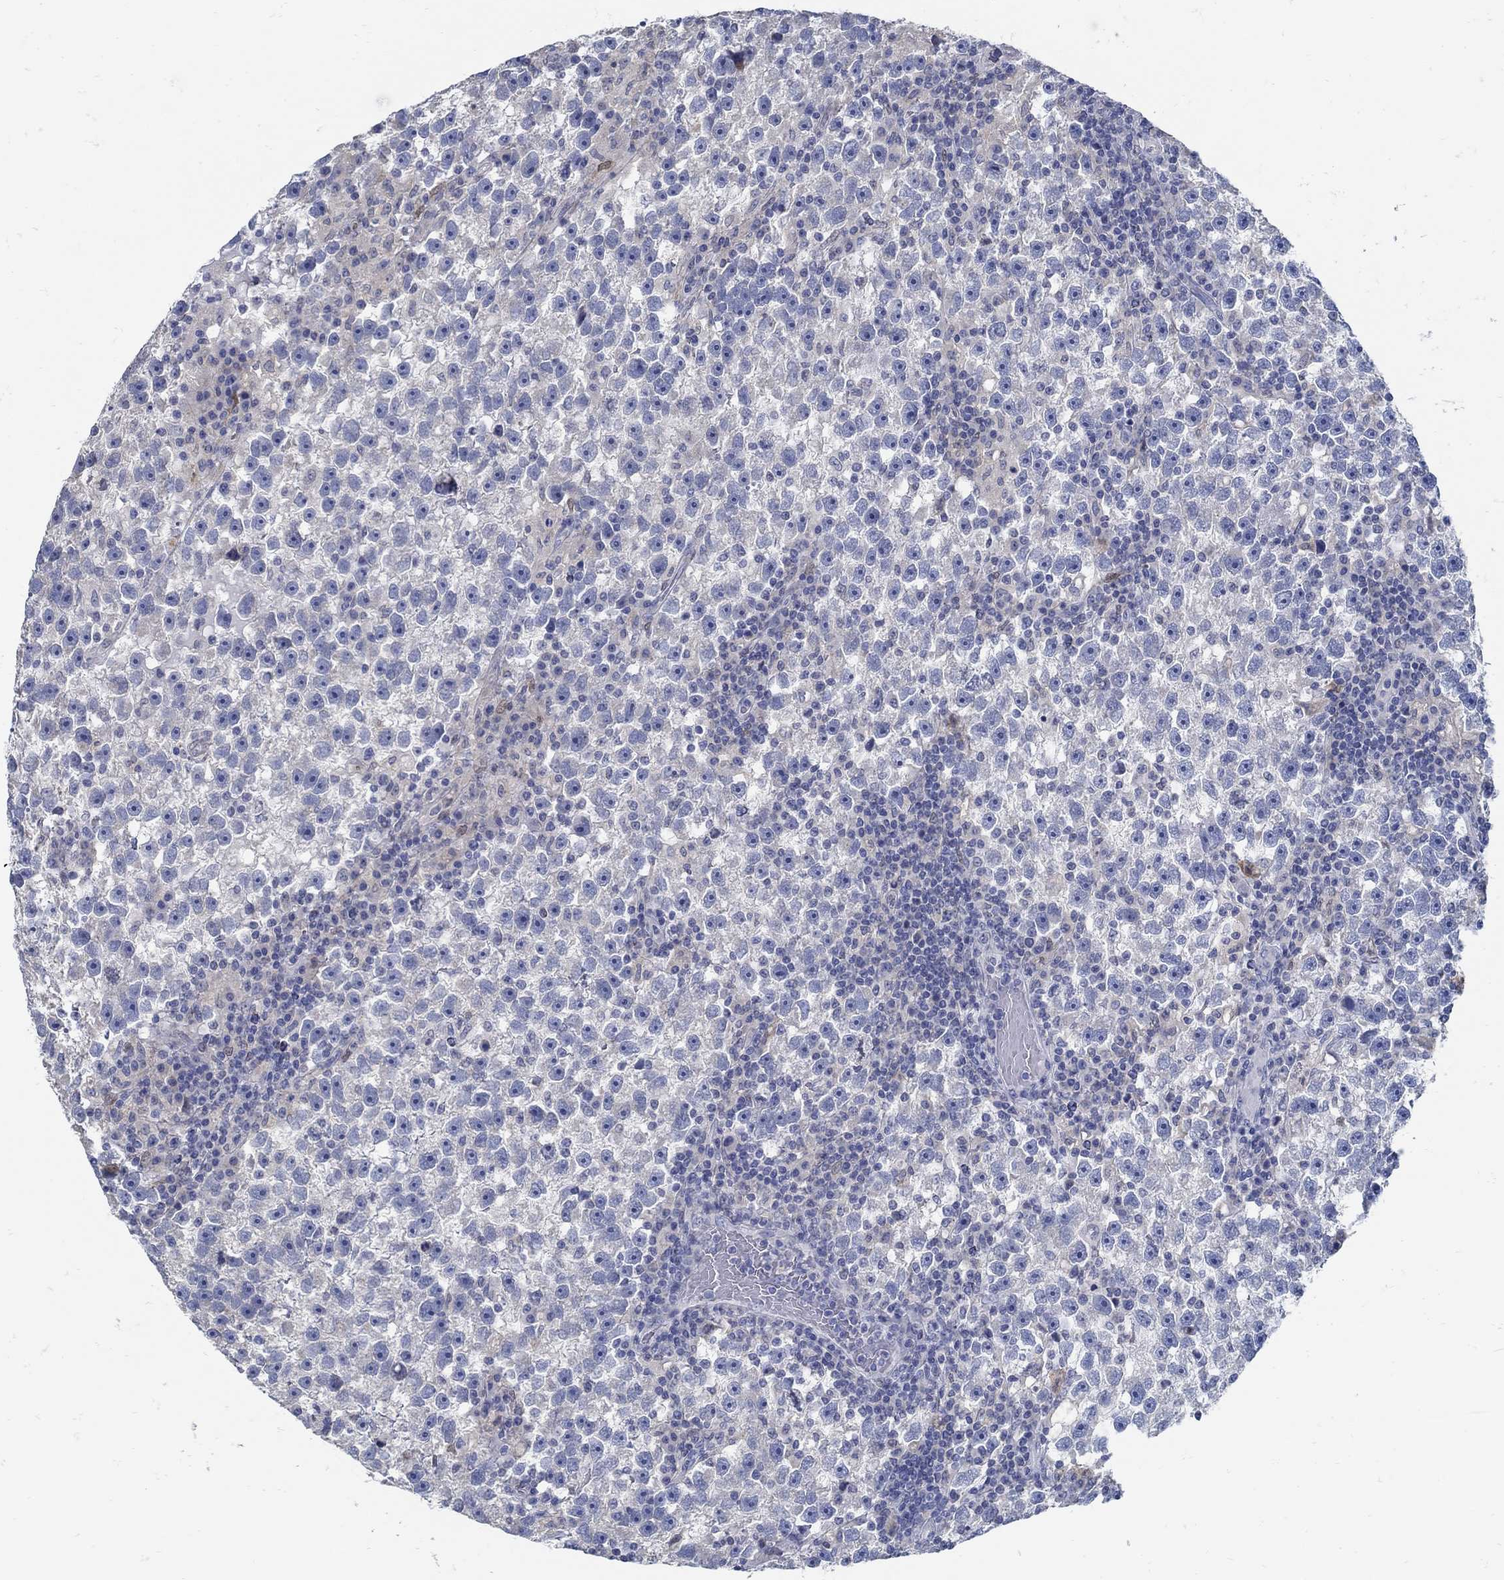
{"staining": {"intensity": "negative", "quantity": "none", "location": "none"}, "tissue": "testis cancer", "cell_type": "Tumor cells", "image_type": "cancer", "snomed": [{"axis": "morphology", "description": "Seminoma, NOS"}, {"axis": "topography", "description": "Testis"}], "caption": "Immunohistochemical staining of testis seminoma reveals no significant staining in tumor cells. Brightfield microscopy of IHC stained with DAB (3,3'-diaminobenzidine) (brown) and hematoxylin (blue), captured at high magnification.", "gene": "ZFAND4", "patient": {"sex": "male", "age": 47}}